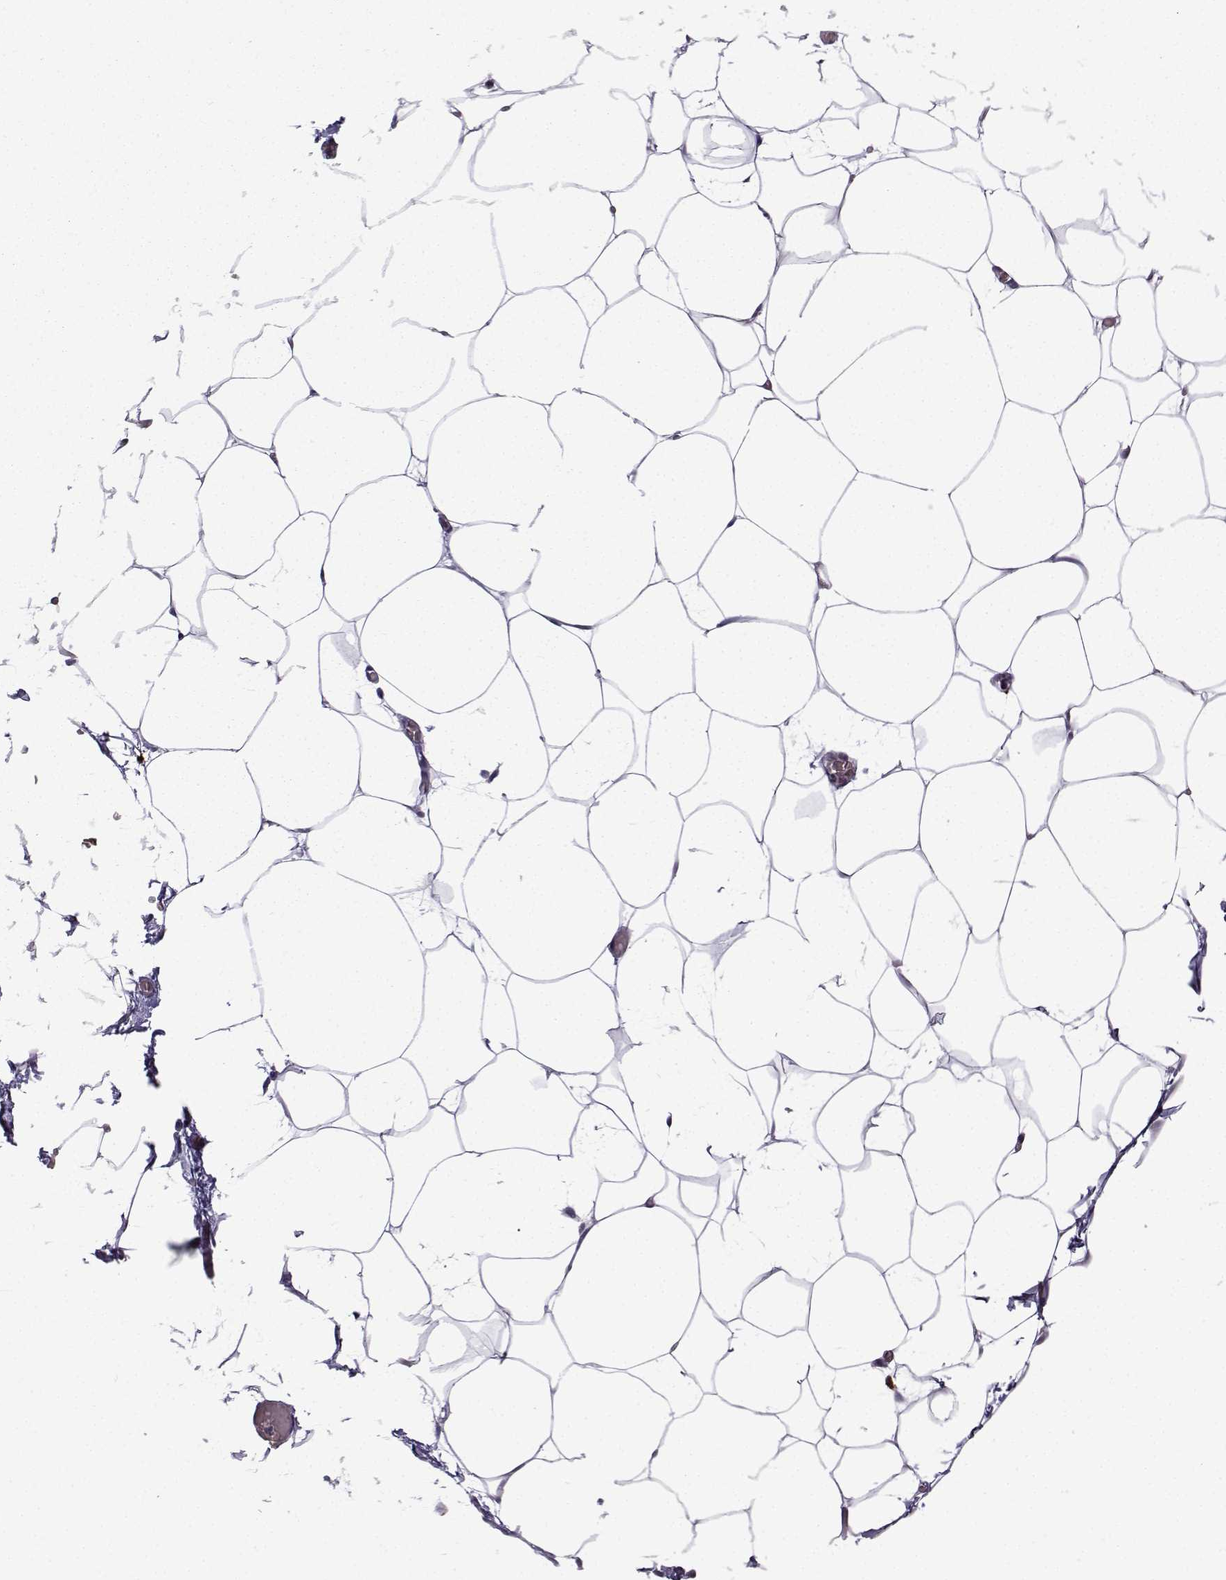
{"staining": {"intensity": "negative", "quantity": "none", "location": "none"}, "tissue": "adipose tissue", "cell_type": "Adipocytes", "image_type": "normal", "snomed": [{"axis": "morphology", "description": "Normal tissue, NOS"}, {"axis": "topography", "description": "Adipose tissue"}], "caption": "There is no significant expression in adipocytes of adipose tissue. (DAB (3,3'-diaminobenzidine) IHC with hematoxylin counter stain).", "gene": "TAB2", "patient": {"sex": "male", "age": 57}}